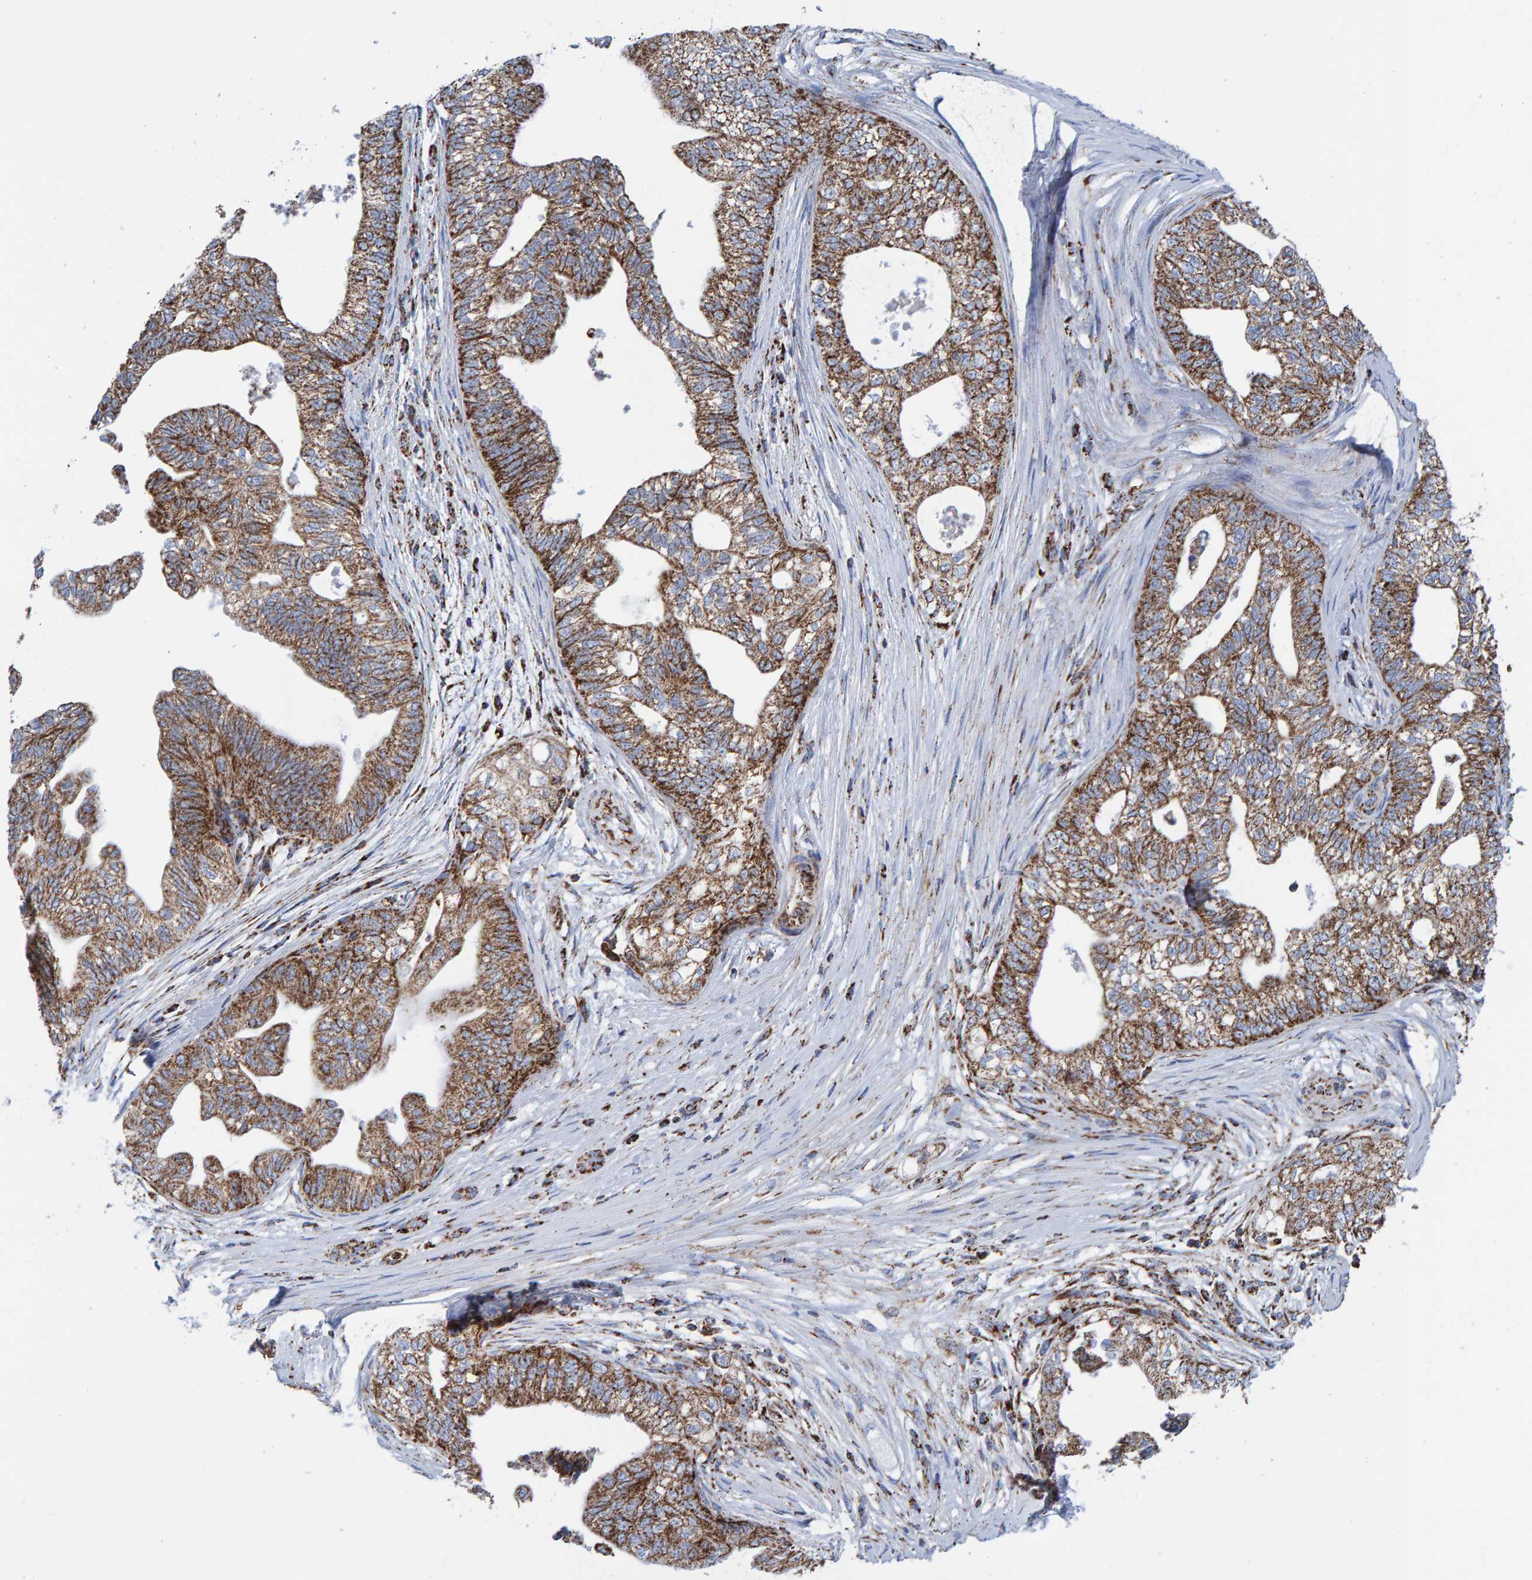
{"staining": {"intensity": "moderate", "quantity": ">75%", "location": "cytoplasmic/membranous"}, "tissue": "pancreatic cancer", "cell_type": "Tumor cells", "image_type": "cancer", "snomed": [{"axis": "morphology", "description": "Adenocarcinoma, NOS"}, {"axis": "topography", "description": "Pancreas"}], "caption": "Immunohistochemical staining of human adenocarcinoma (pancreatic) reveals medium levels of moderate cytoplasmic/membranous protein positivity in approximately >75% of tumor cells.", "gene": "ENSG00000262660", "patient": {"sex": "male", "age": 72}}